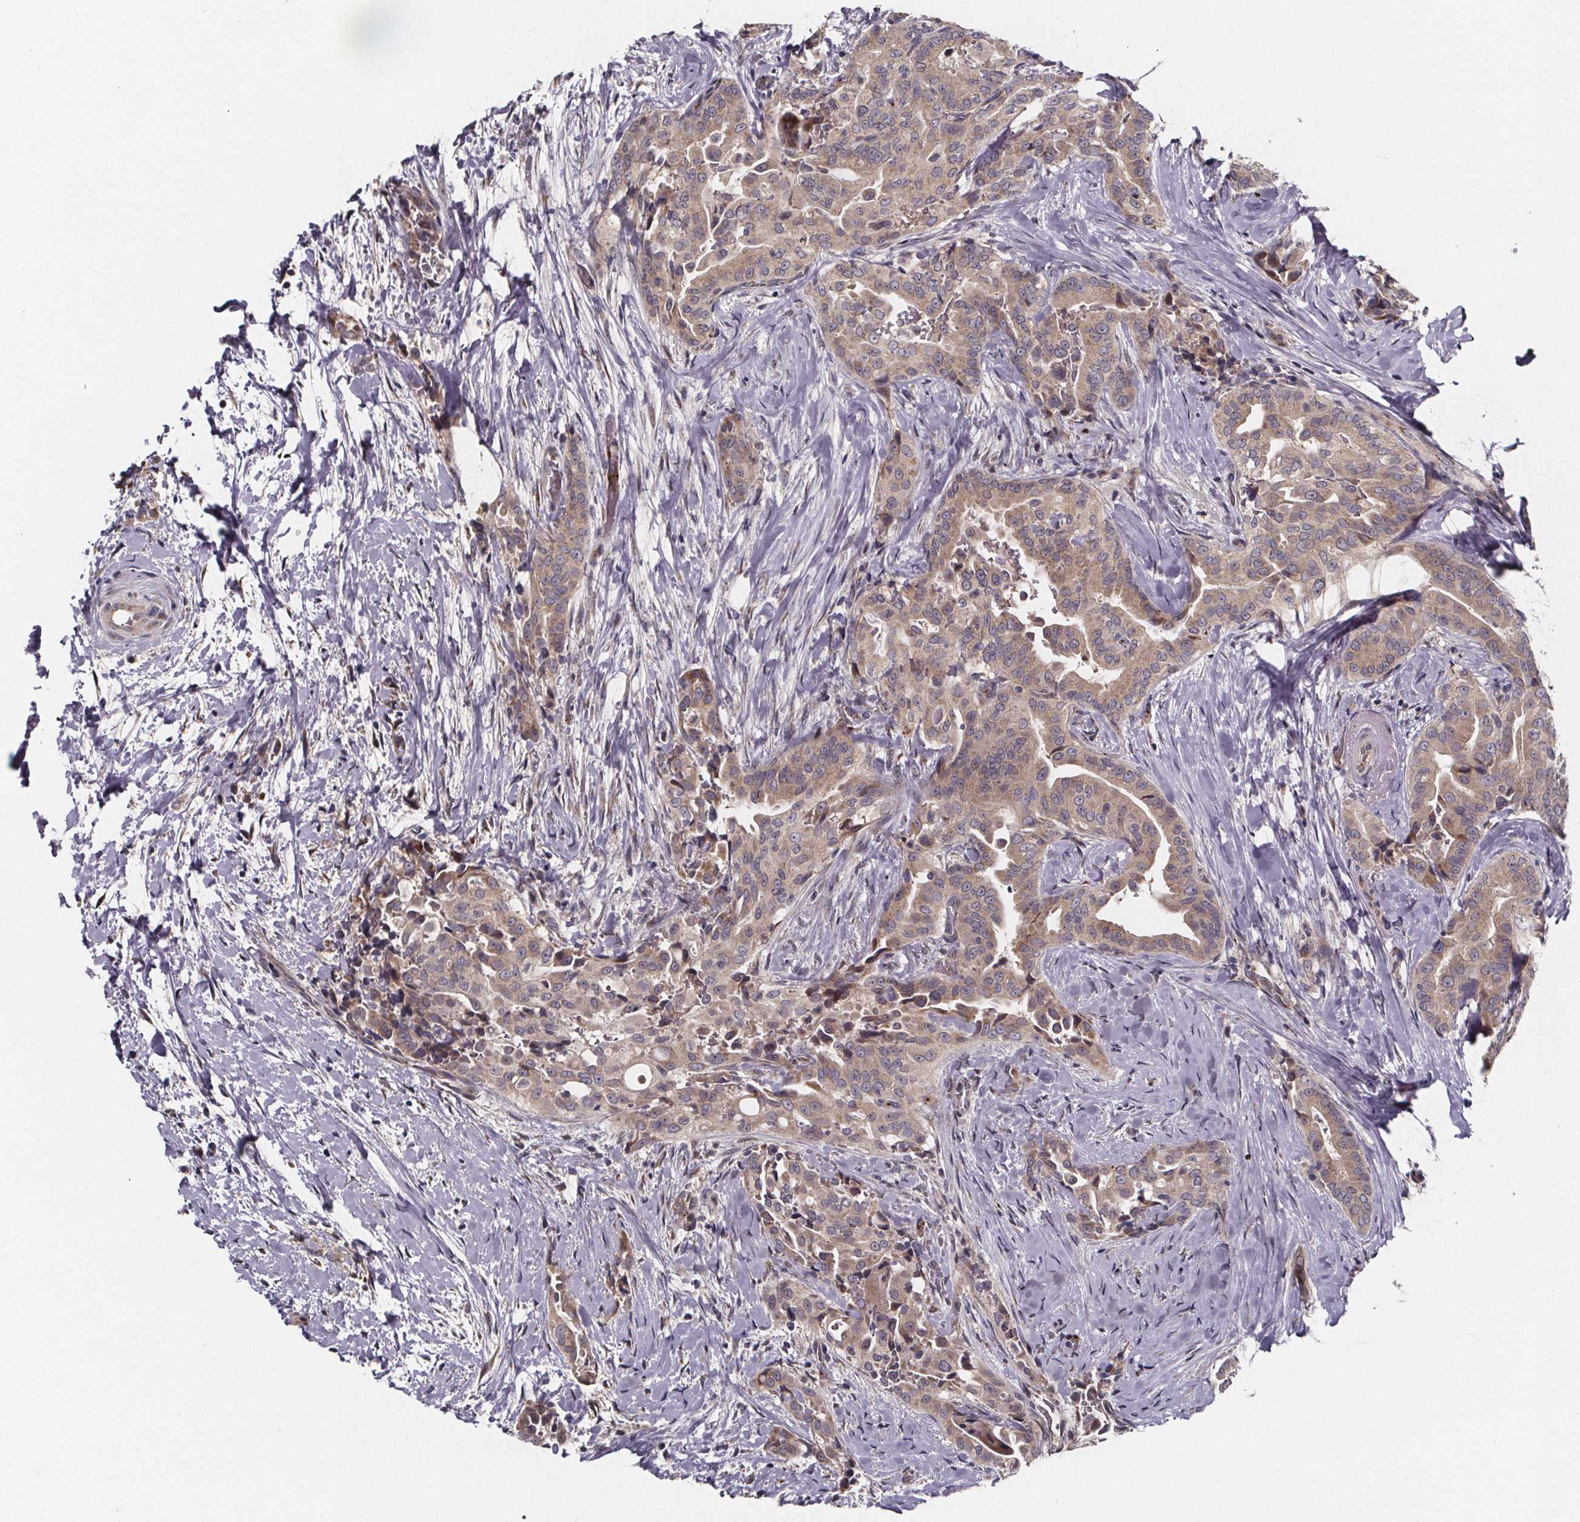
{"staining": {"intensity": "weak", "quantity": ">75%", "location": "cytoplasmic/membranous"}, "tissue": "thyroid cancer", "cell_type": "Tumor cells", "image_type": "cancer", "snomed": [{"axis": "morphology", "description": "Papillary adenocarcinoma, NOS"}, {"axis": "topography", "description": "Thyroid gland"}], "caption": "Immunohistochemical staining of human papillary adenocarcinoma (thyroid) reveals weak cytoplasmic/membranous protein staining in about >75% of tumor cells.", "gene": "NDST1", "patient": {"sex": "male", "age": 61}}